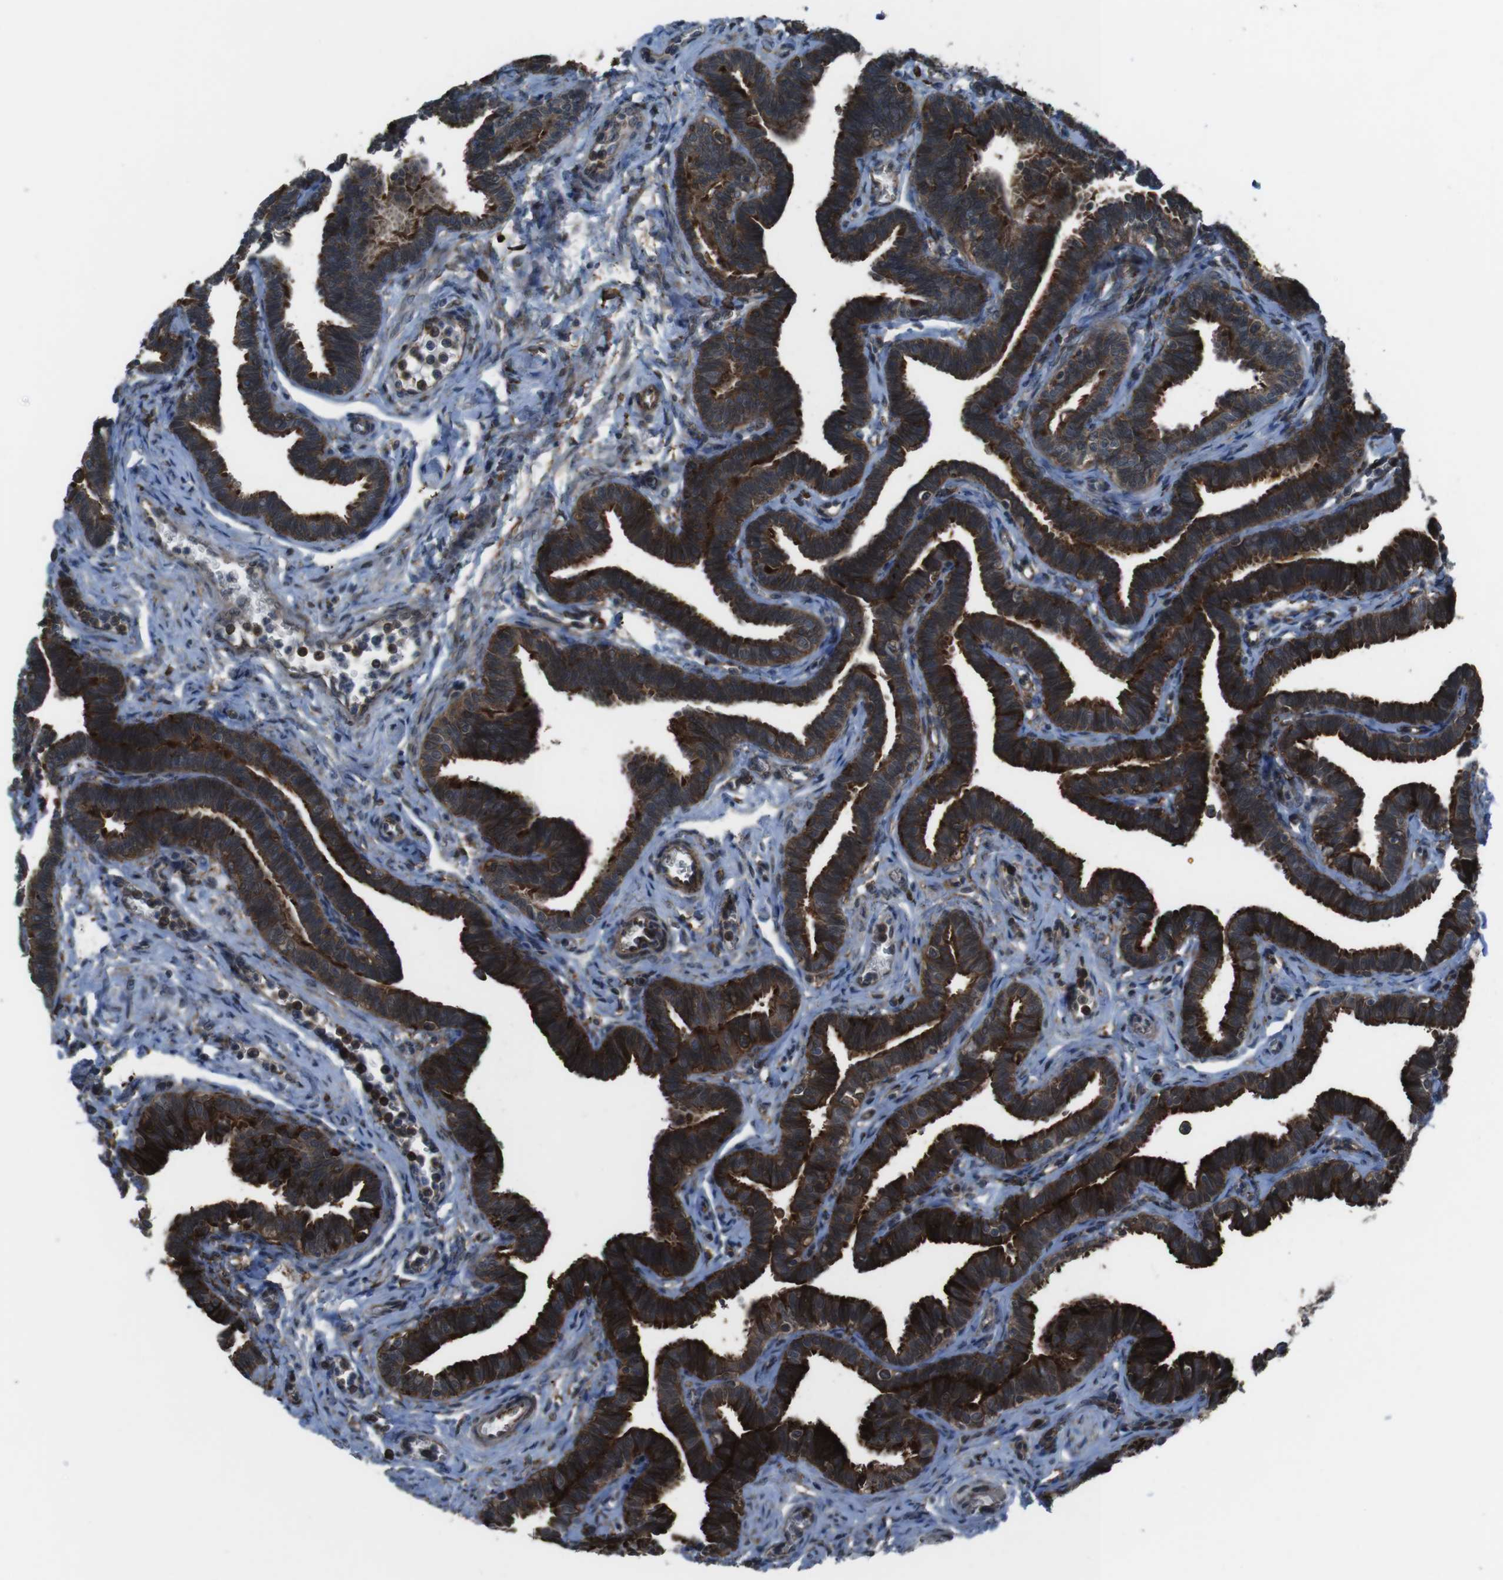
{"staining": {"intensity": "strong", "quantity": ">75%", "location": "cytoplasmic/membranous"}, "tissue": "fallopian tube", "cell_type": "Glandular cells", "image_type": "normal", "snomed": [{"axis": "morphology", "description": "Normal tissue, NOS"}, {"axis": "topography", "description": "Fallopian tube"}, {"axis": "topography", "description": "Ovary"}], "caption": "A photomicrograph showing strong cytoplasmic/membranous positivity in approximately >75% of glandular cells in normal fallopian tube, as visualized by brown immunohistochemical staining.", "gene": "GDF10", "patient": {"sex": "female", "age": 23}}